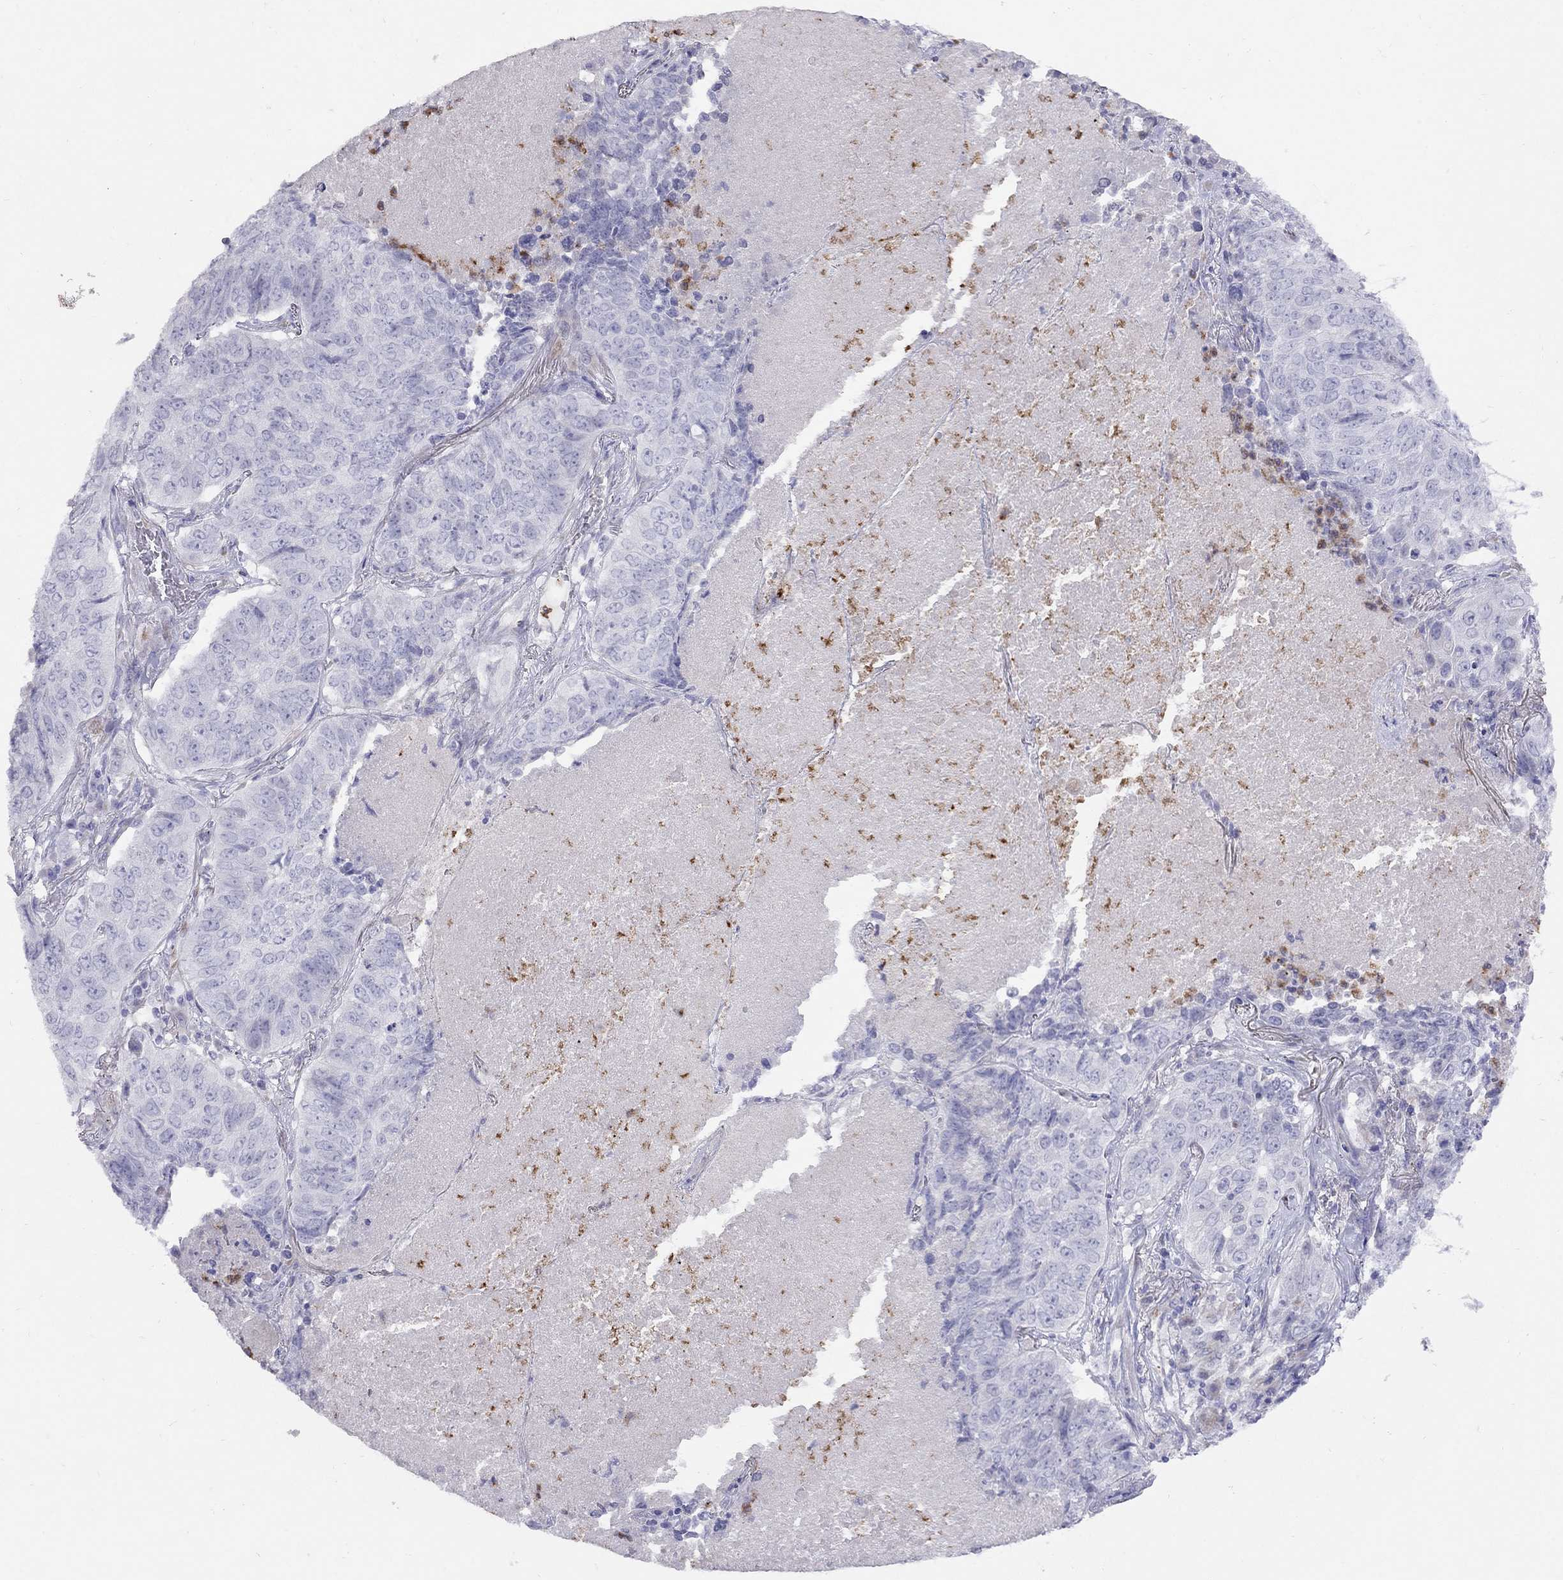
{"staining": {"intensity": "negative", "quantity": "none", "location": "none"}, "tissue": "lung cancer", "cell_type": "Tumor cells", "image_type": "cancer", "snomed": [{"axis": "morphology", "description": "Normal tissue, NOS"}, {"axis": "morphology", "description": "Squamous cell carcinoma, NOS"}, {"axis": "topography", "description": "Bronchus"}, {"axis": "topography", "description": "Lung"}], "caption": "An immunohistochemistry micrograph of squamous cell carcinoma (lung) is shown. There is no staining in tumor cells of squamous cell carcinoma (lung). The staining is performed using DAB brown chromogen with nuclei counter-stained in using hematoxylin.", "gene": "SPINT4", "patient": {"sex": "male", "age": 64}}